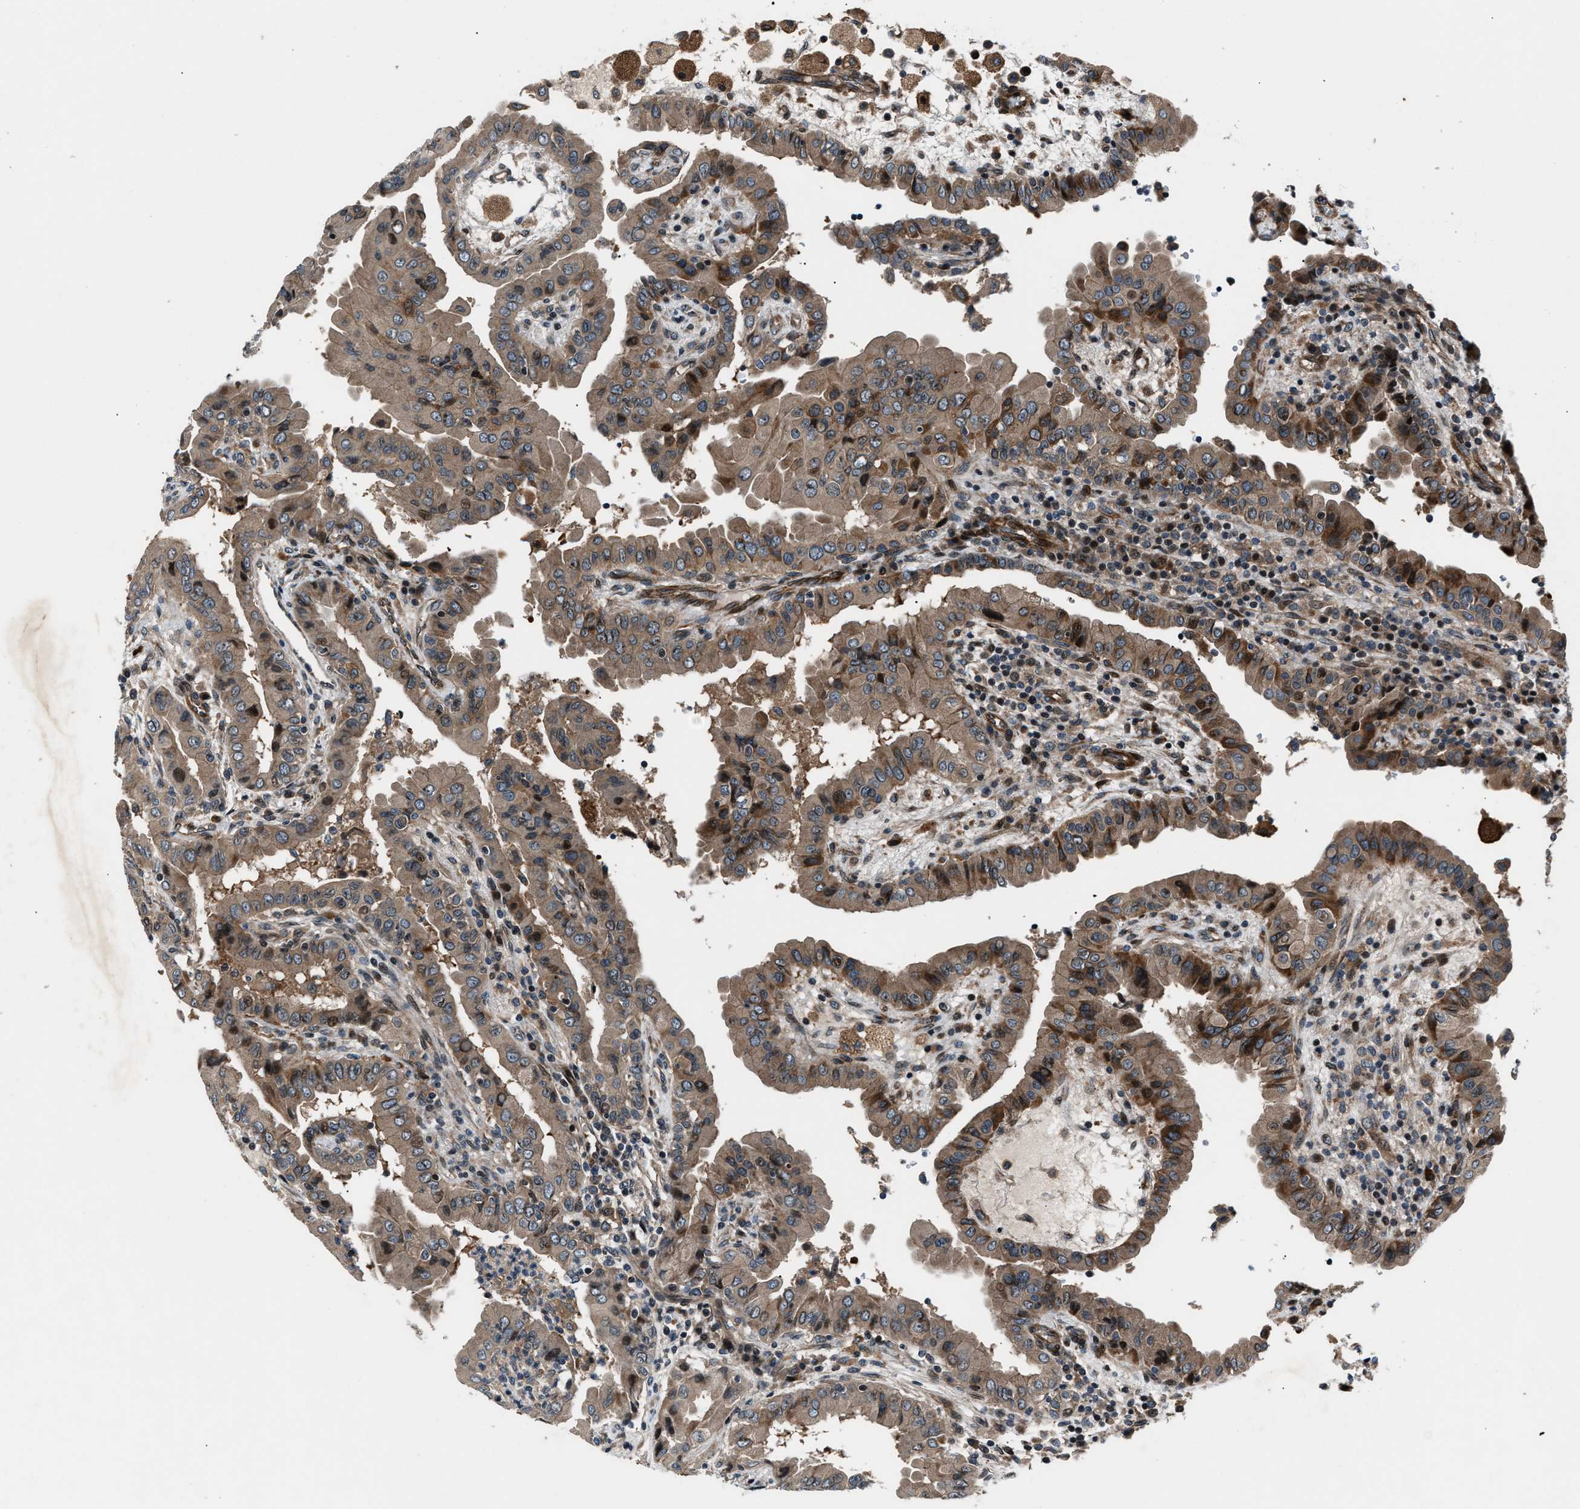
{"staining": {"intensity": "moderate", "quantity": ">75%", "location": "cytoplasmic/membranous"}, "tissue": "thyroid cancer", "cell_type": "Tumor cells", "image_type": "cancer", "snomed": [{"axis": "morphology", "description": "Papillary adenocarcinoma, NOS"}, {"axis": "topography", "description": "Thyroid gland"}], "caption": "IHC histopathology image of neoplastic tissue: thyroid cancer (papillary adenocarcinoma) stained using immunohistochemistry exhibits medium levels of moderate protein expression localized specifically in the cytoplasmic/membranous of tumor cells, appearing as a cytoplasmic/membranous brown color.", "gene": "DYNC2I1", "patient": {"sex": "male", "age": 33}}